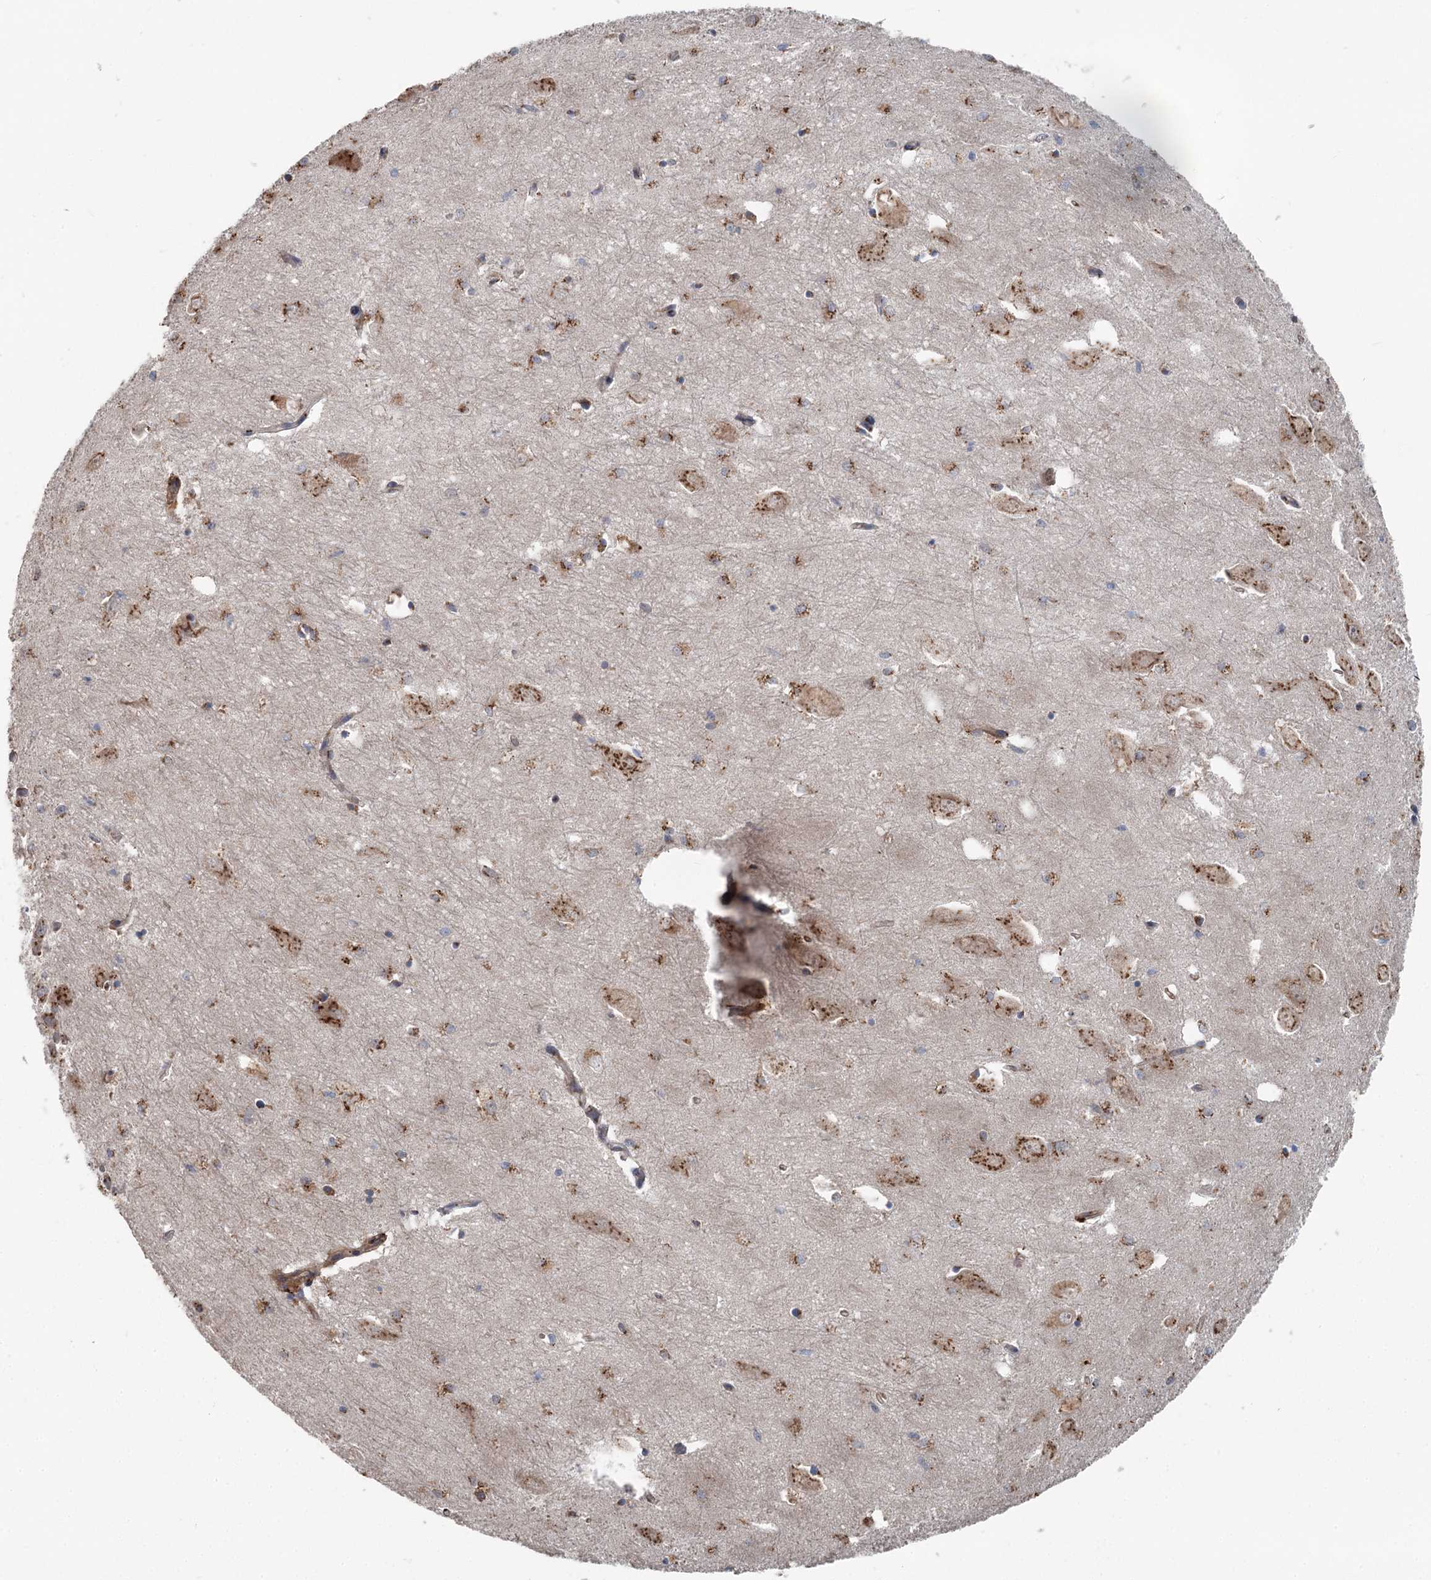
{"staining": {"intensity": "moderate", "quantity": "25%-75%", "location": "cytoplasmic/membranous"}, "tissue": "hippocampus", "cell_type": "Glial cells", "image_type": "normal", "snomed": [{"axis": "morphology", "description": "Normal tissue, NOS"}, {"axis": "topography", "description": "Hippocampus"}], "caption": "A brown stain highlights moderate cytoplasmic/membranous expression of a protein in glial cells of unremarkable human hippocampus.", "gene": "ITIH5", "patient": {"sex": "female", "age": 64}}